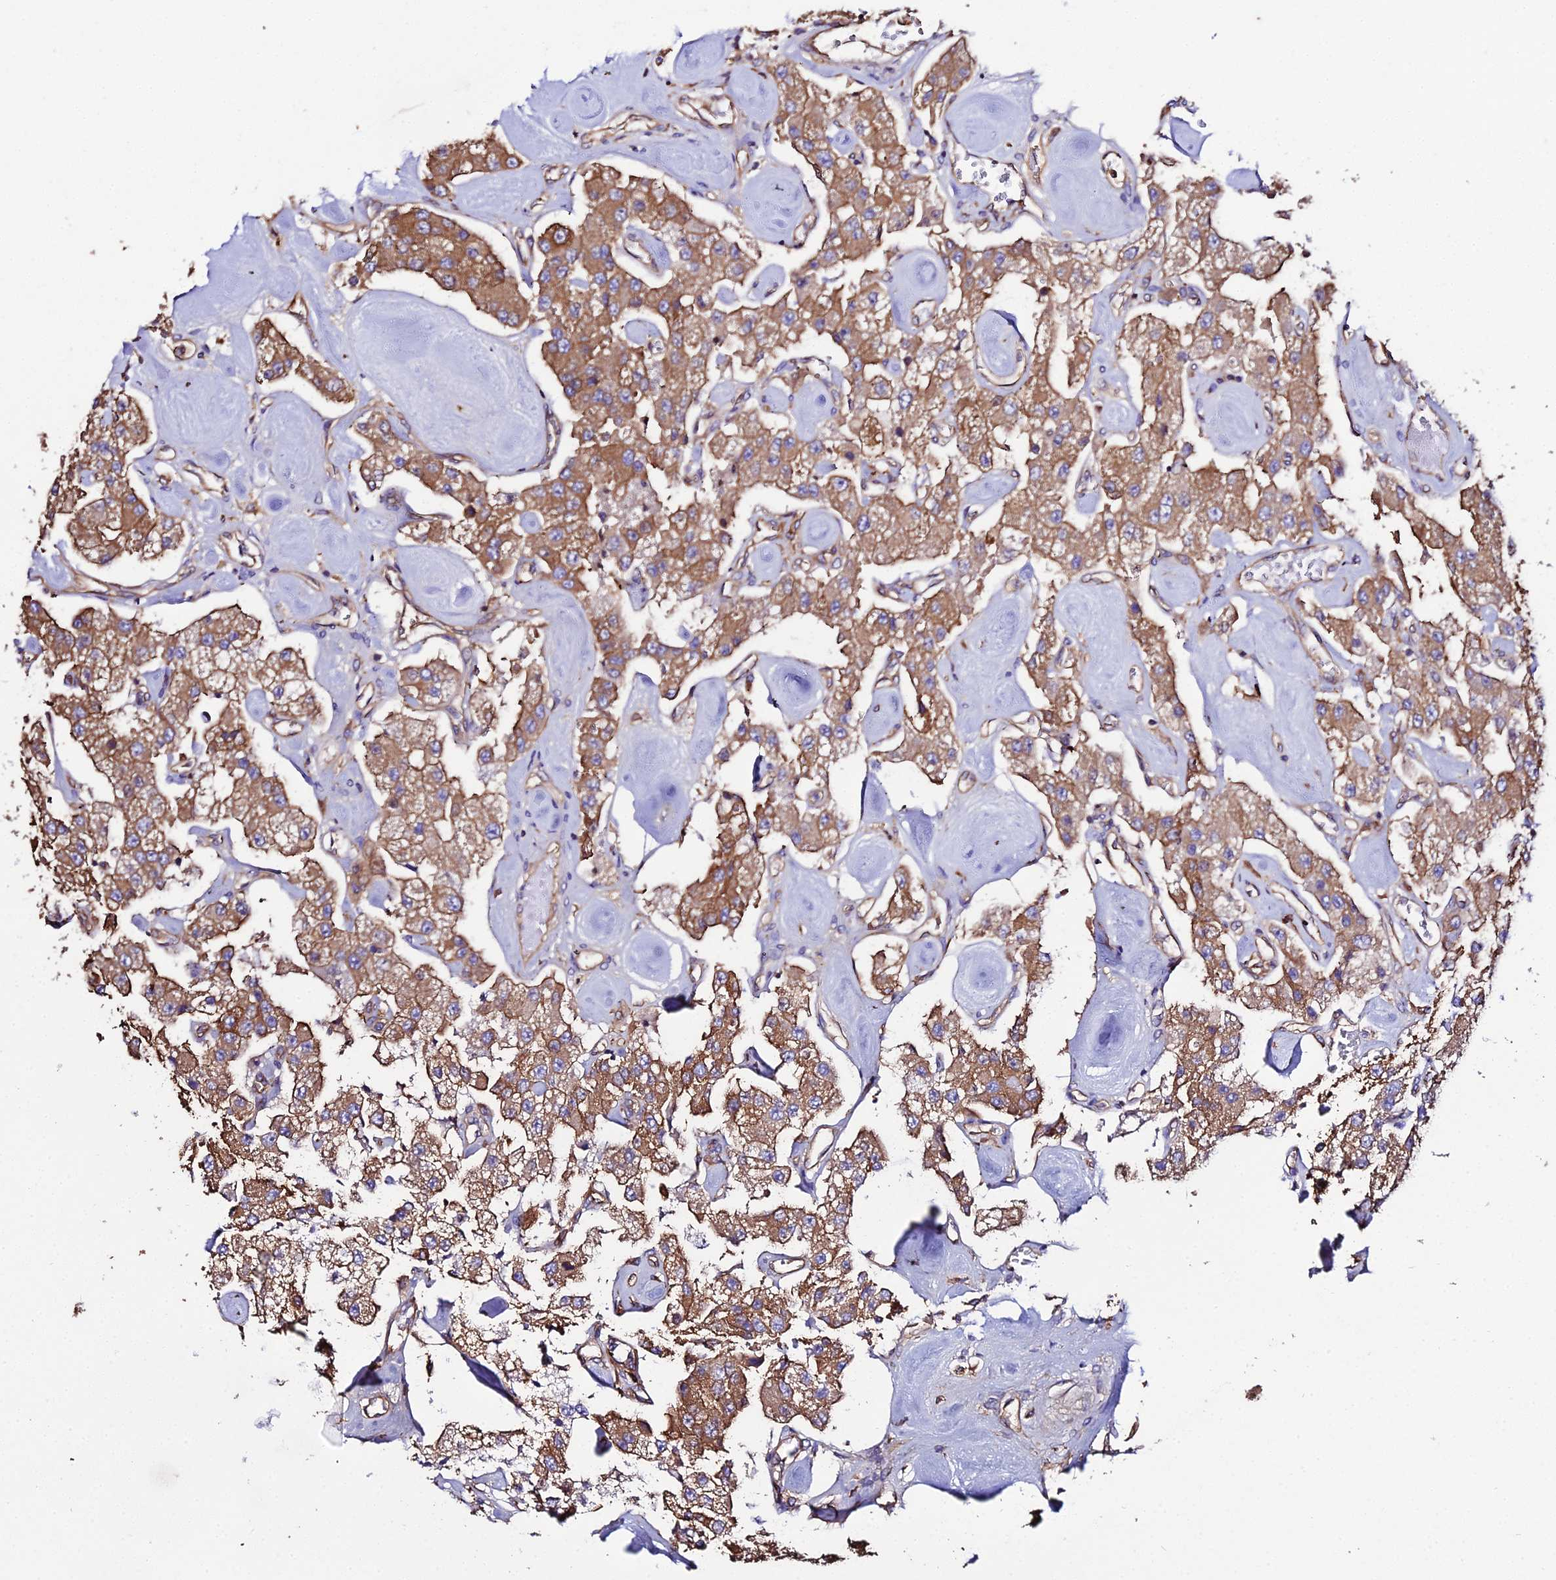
{"staining": {"intensity": "strong", "quantity": ">75%", "location": "cytoplasmic/membranous"}, "tissue": "carcinoid", "cell_type": "Tumor cells", "image_type": "cancer", "snomed": [{"axis": "morphology", "description": "Carcinoid, malignant, NOS"}, {"axis": "topography", "description": "Pancreas"}], "caption": "Carcinoid tissue displays strong cytoplasmic/membranous staining in about >75% of tumor cells, visualized by immunohistochemistry.", "gene": "TUBA3D", "patient": {"sex": "male", "age": 41}}